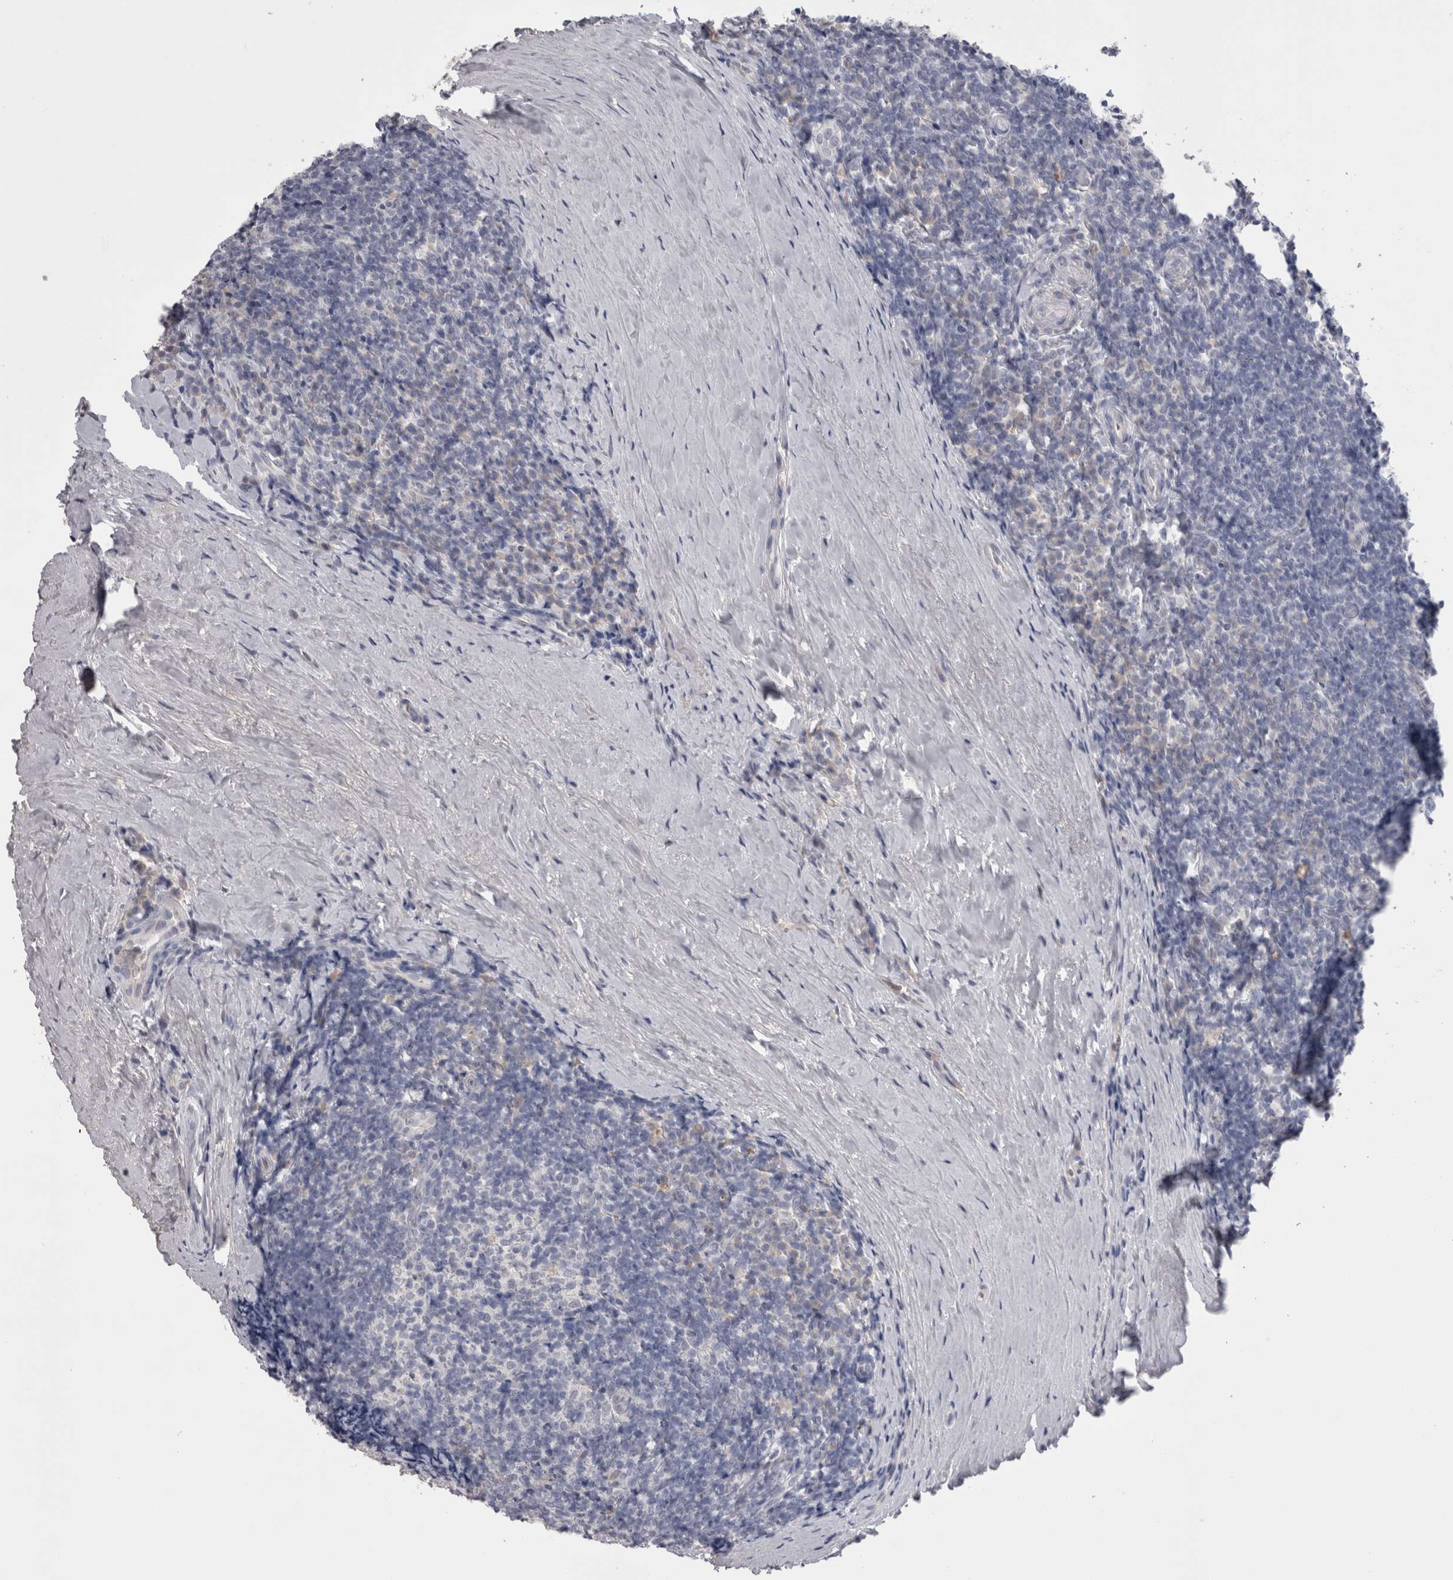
{"staining": {"intensity": "negative", "quantity": "none", "location": "none"}, "tissue": "tonsil", "cell_type": "Germinal center cells", "image_type": "normal", "snomed": [{"axis": "morphology", "description": "Normal tissue, NOS"}, {"axis": "topography", "description": "Tonsil"}], "caption": "An immunohistochemistry (IHC) micrograph of normal tonsil is shown. There is no staining in germinal center cells of tonsil. (DAB IHC with hematoxylin counter stain).", "gene": "CDHR5", "patient": {"sex": "male", "age": 37}}